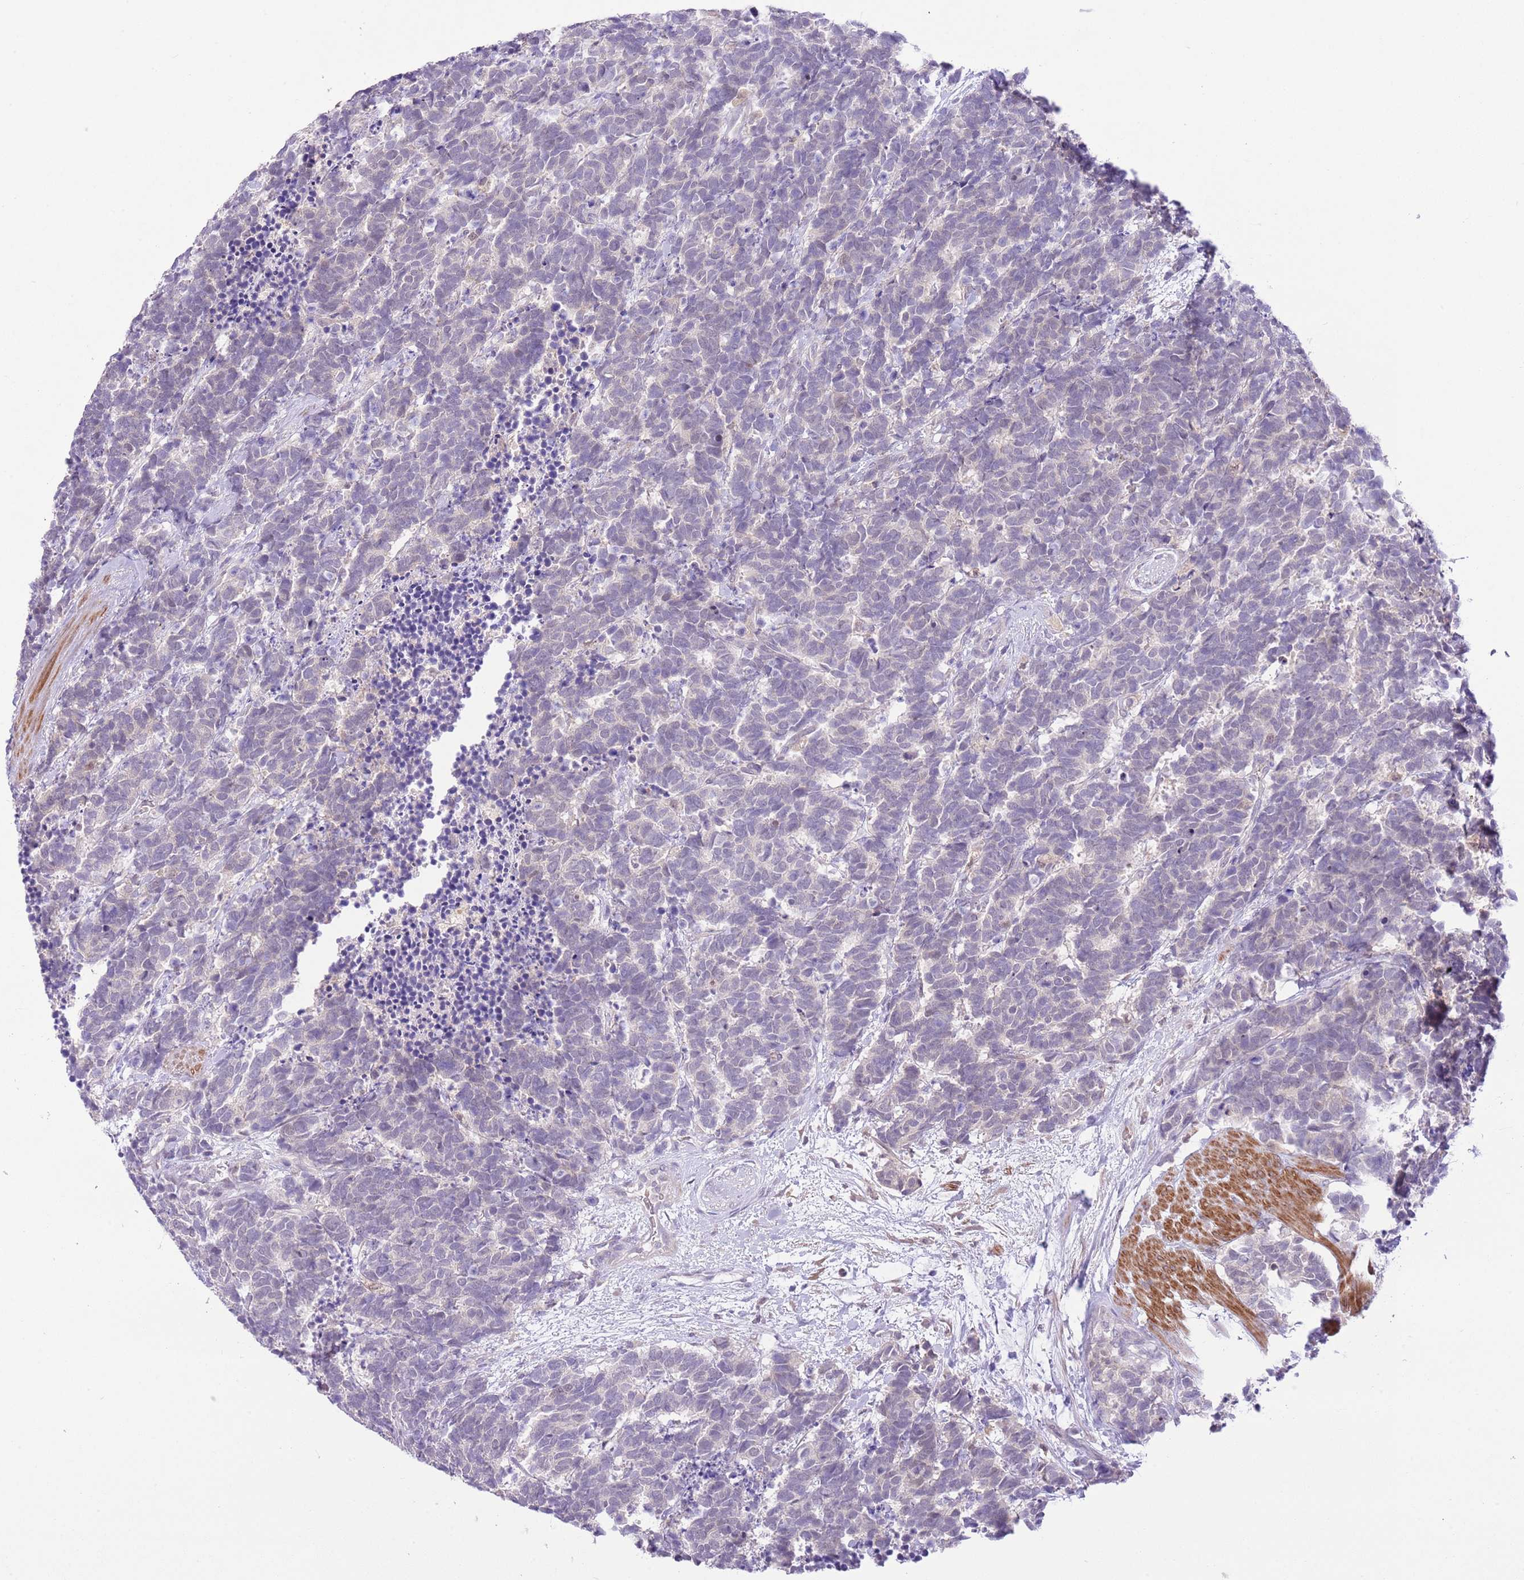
{"staining": {"intensity": "negative", "quantity": "none", "location": "none"}, "tissue": "carcinoid", "cell_type": "Tumor cells", "image_type": "cancer", "snomed": [{"axis": "morphology", "description": "Carcinoma, NOS"}, {"axis": "morphology", "description": "Carcinoid, malignant, NOS"}, {"axis": "topography", "description": "Prostate"}], "caption": "Immunohistochemistry histopathology image of human malignant carcinoid stained for a protein (brown), which shows no expression in tumor cells.", "gene": "GALK2", "patient": {"sex": "male", "age": 57}}